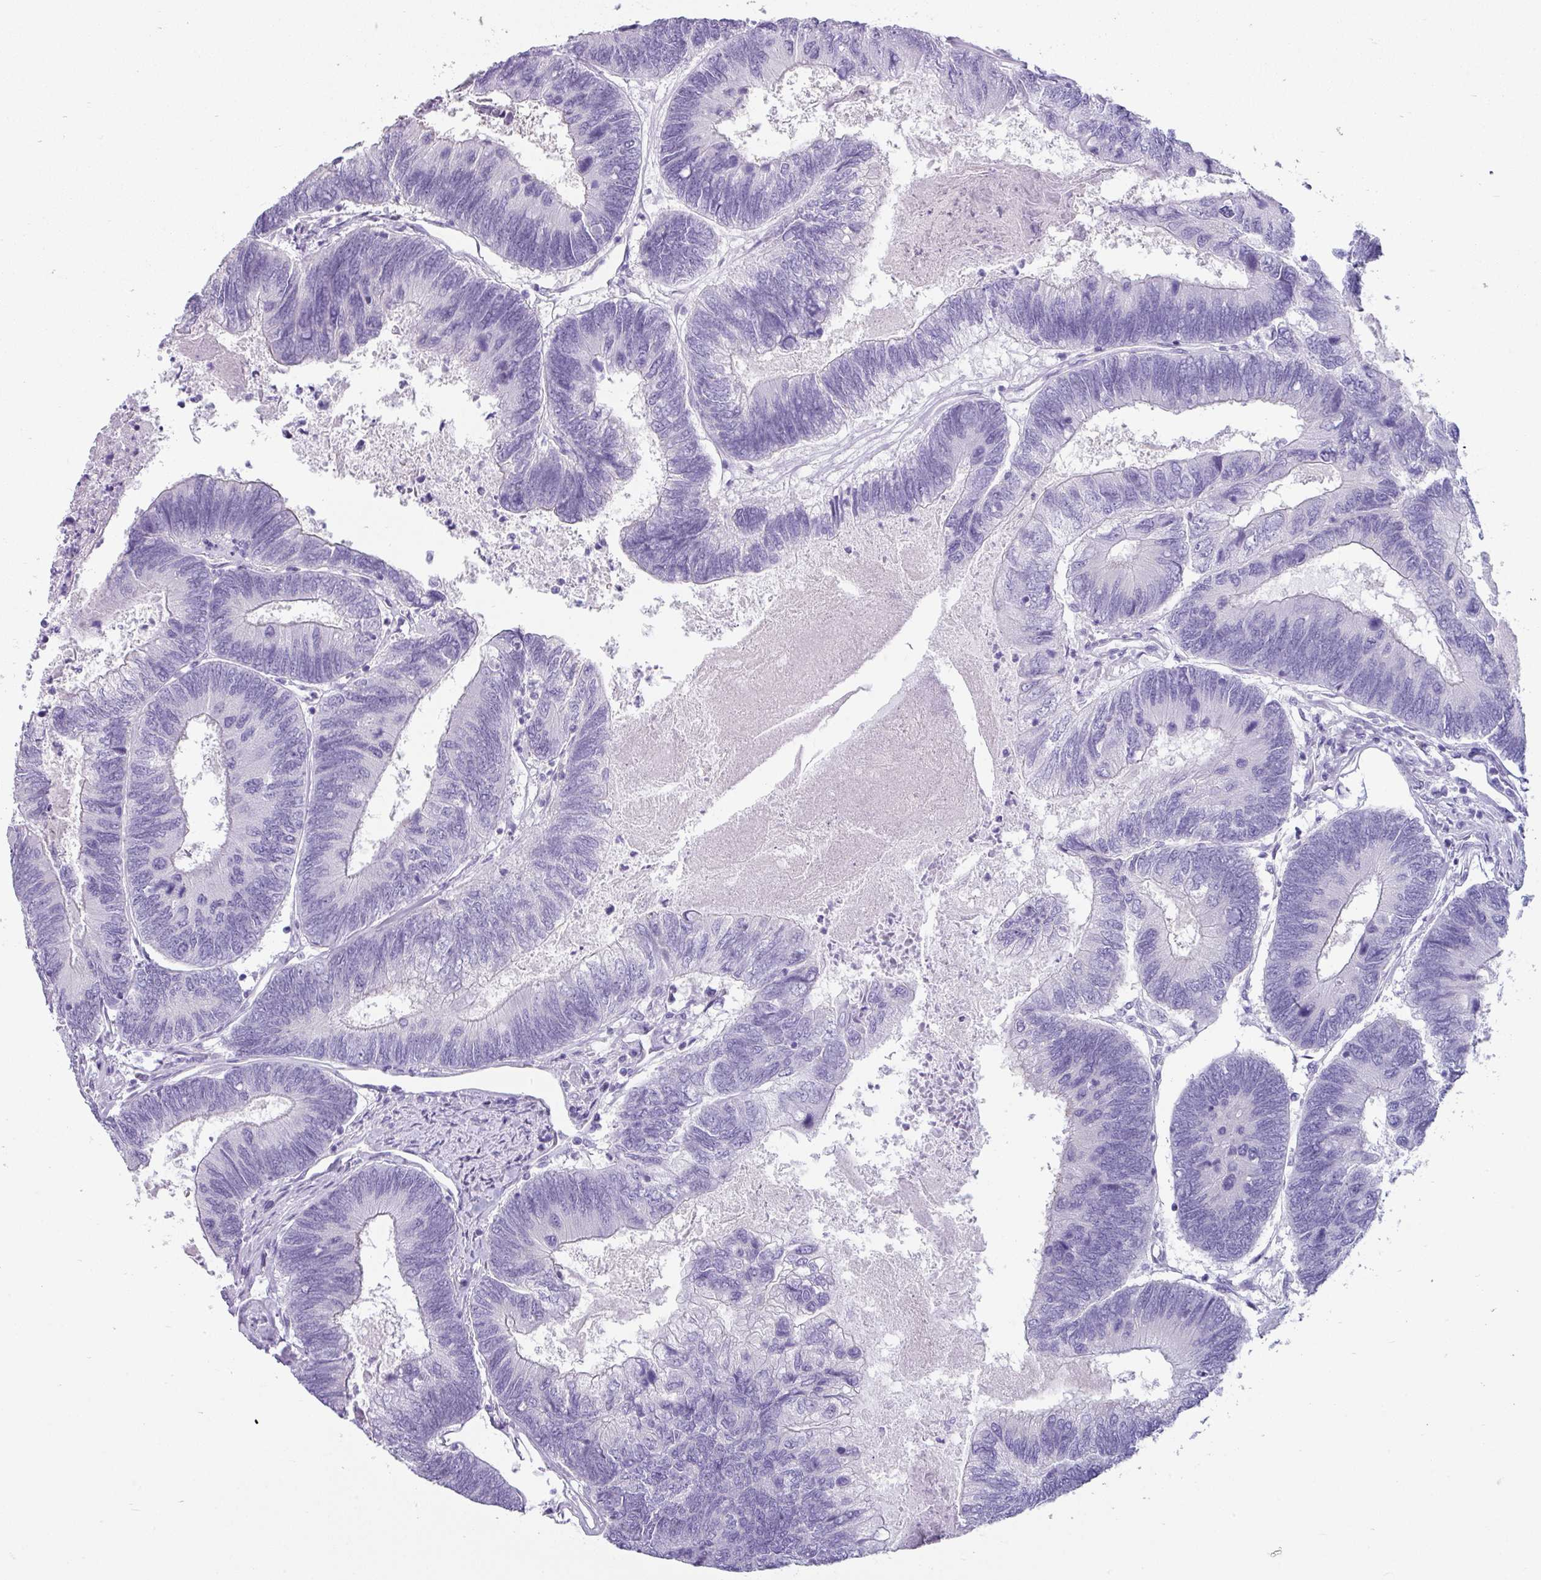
{"staining": {"intensity": "negative", "quantity": "none", "location": "none"}, "tissue": "colorectal cancer", "cell_type": "Tumor cells", "image_type": "cancer", "snomed": [{"axis": "morphology", "description": "Adenocarcinoma, NOS"}, {"axis": "topography", "description": "Colon"}], "caption": "Immunohistochemistry of human colorectal cancer demonstrates no expression in tumor cells.", "gene": "VCY1B", "patient": {"sex": "female", "age": 67}}